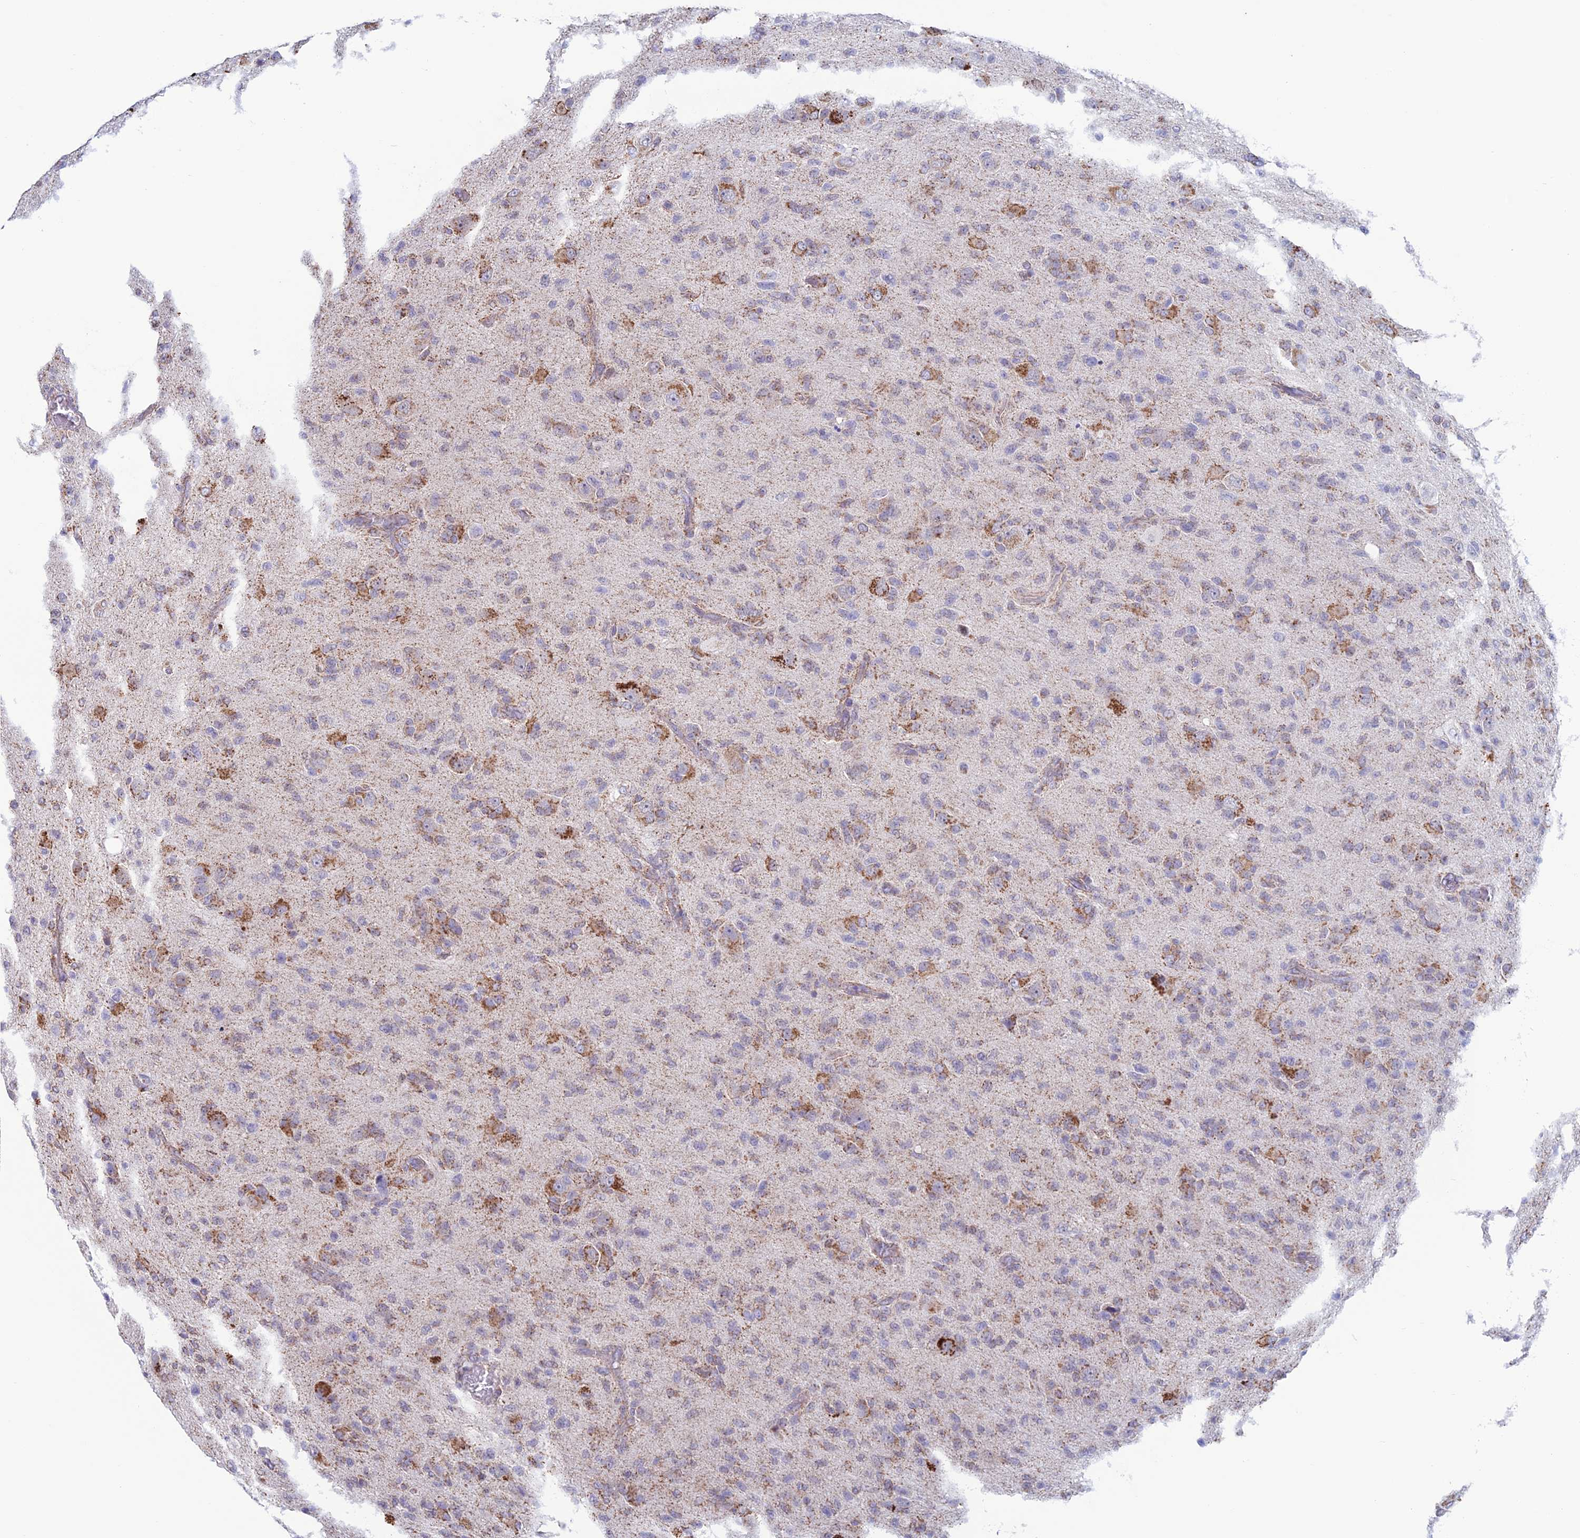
{"staining": {"intensity": "moderate", "quantity": "<25%", "location": "cytoplasmic/membranous"}, "tissue": "glioma", "cell_type": "Tumor cells", "image_type": "cancer", "snomed": [{"axis": "morphology", "description": "Glioma, malignant, High grade"}, {"axis": "topography", "description": "Brain"}], "caption": "Immunohistochemical staining of human glioma shows low levels of moderate cytoplasmic/membranous protein staining in about <25% of tumor cells.", "gene": "ZNG1B", "patient": {"sex": "female", "age": 57}}